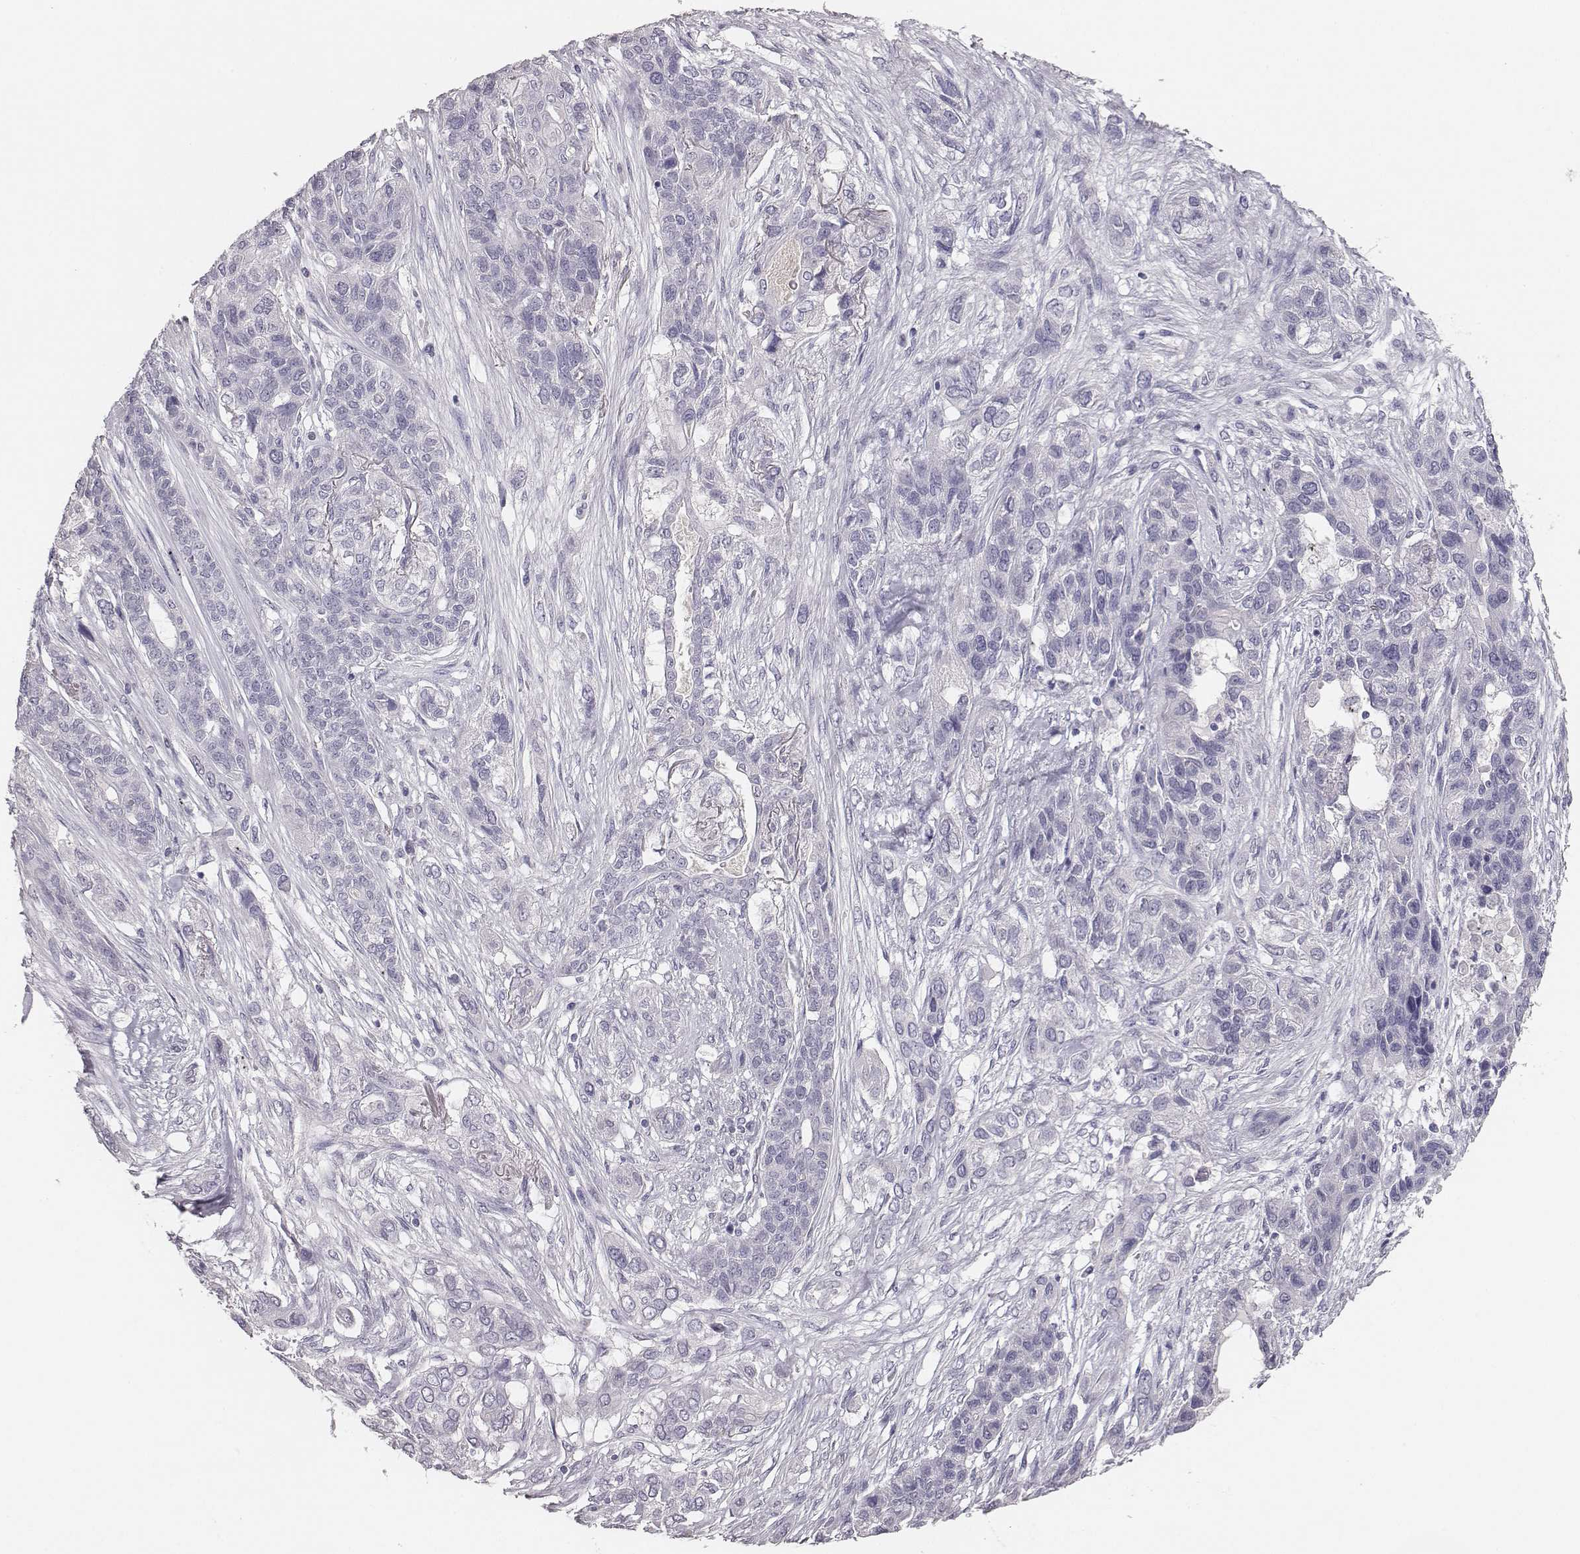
{"staining": {"intensity": "negative", "quantity": "none", "location": "none"}, "tissue": "lung cancer", "cell_type": "Tumor cells", "image_type": "cancer", "snomed": [{"axis": "morphology", "description": "Squamous cell carcinoma, NOS"}, {"axis": "topography", "description": "Lung"}], "caption": "The histopathology image demonstrates no staining of tumor cells in squamous cell carcinoma (lung).", "gene": "MYH6", "patient": {"sex": "female", "age": 70}}